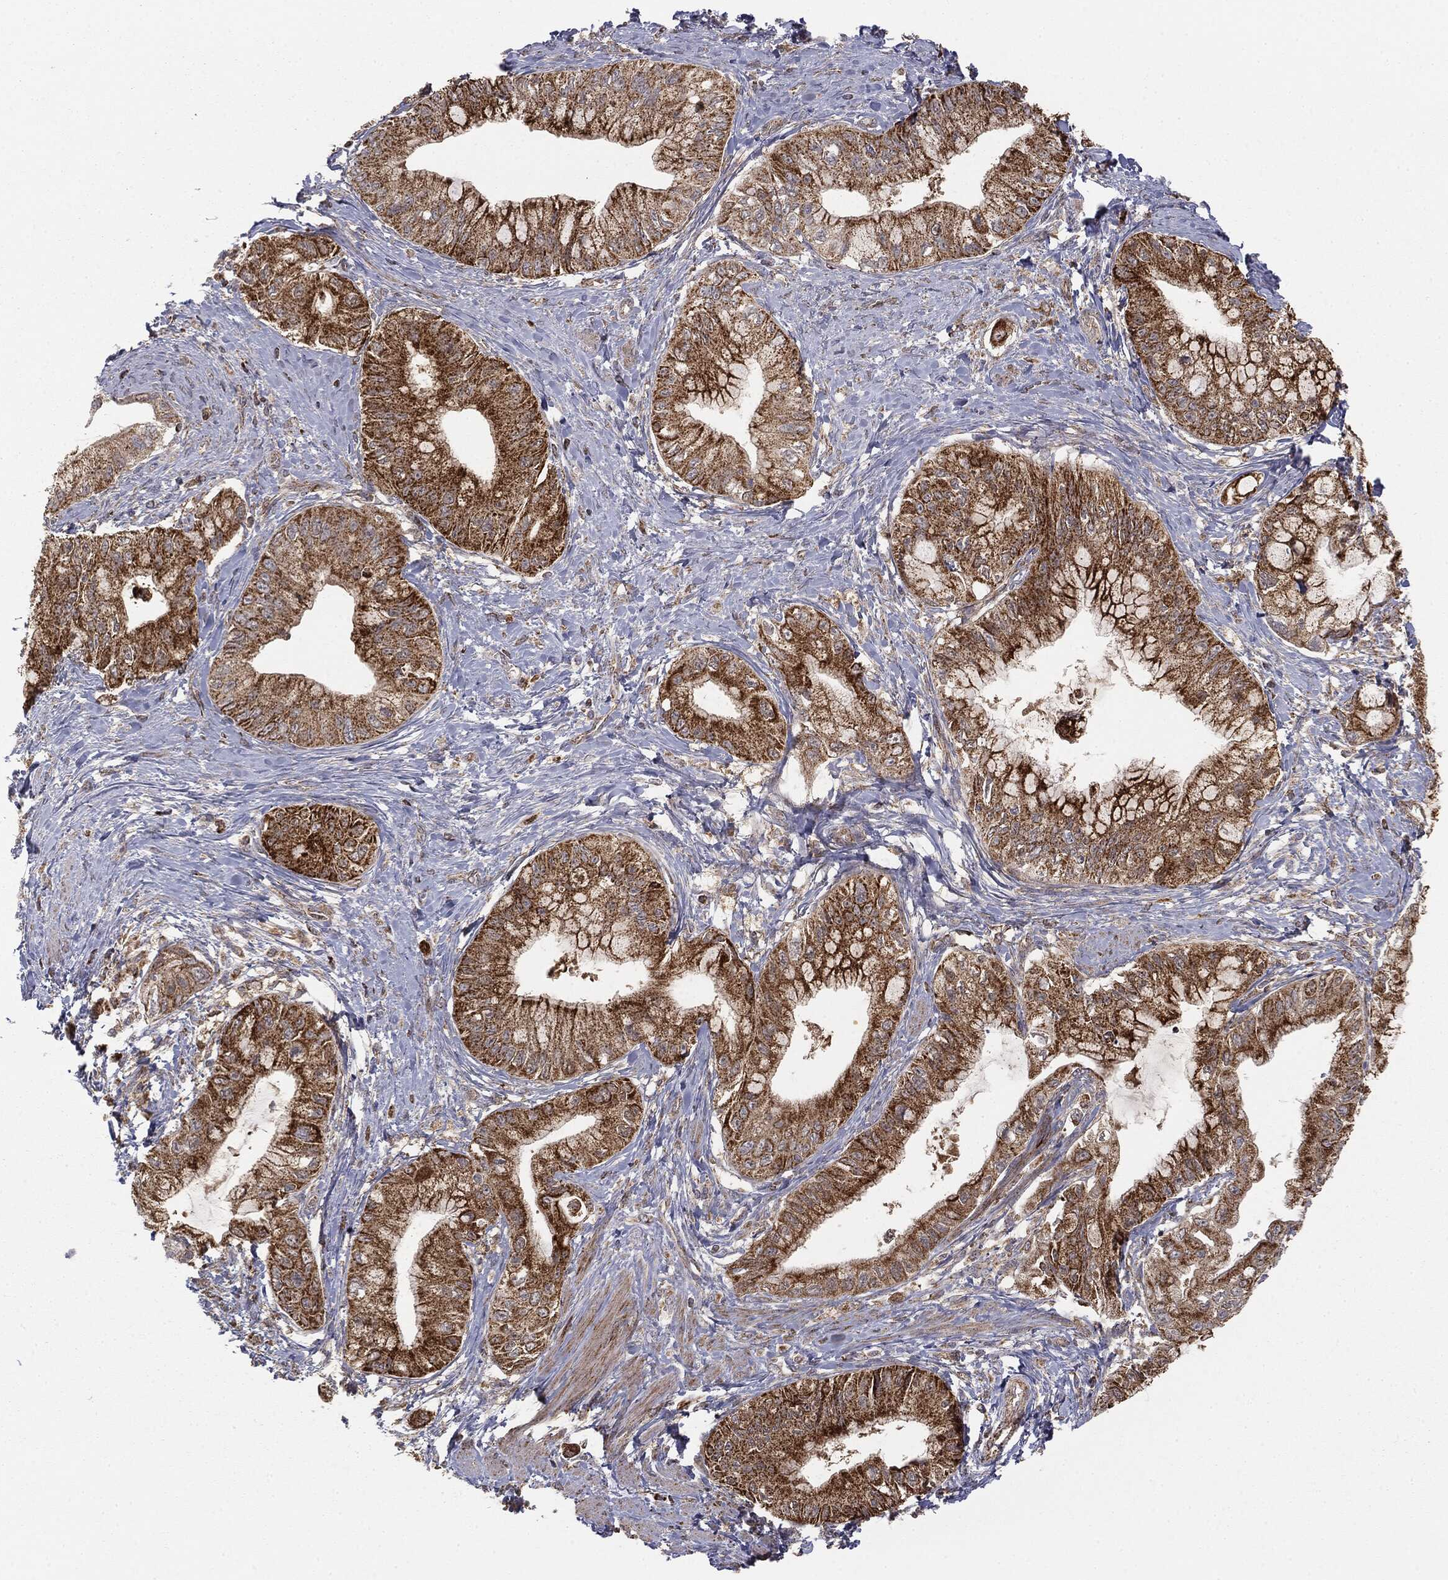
{"staining": {"intensity": "strong", "quantity": ">75%", "location": "cytoplasmic/membranous"}, "tissue": "pancreatic cancer", "cell_type": "Tumor cells", "image_type": "cancer", "snomed": [{"axis": "morphology", "description": "Adenocarcinoma, NOS"}, {"axis": "topography", "description": "Pancreas"}], "caption": "Protein staining by immunohistochemistry exhibits strong cytoplasmic/membranous positivity in about >75% of tumor cells in pancreatic cancer.", "gene": "MTOR", "patient": {"sex": "male", "age": 48}}